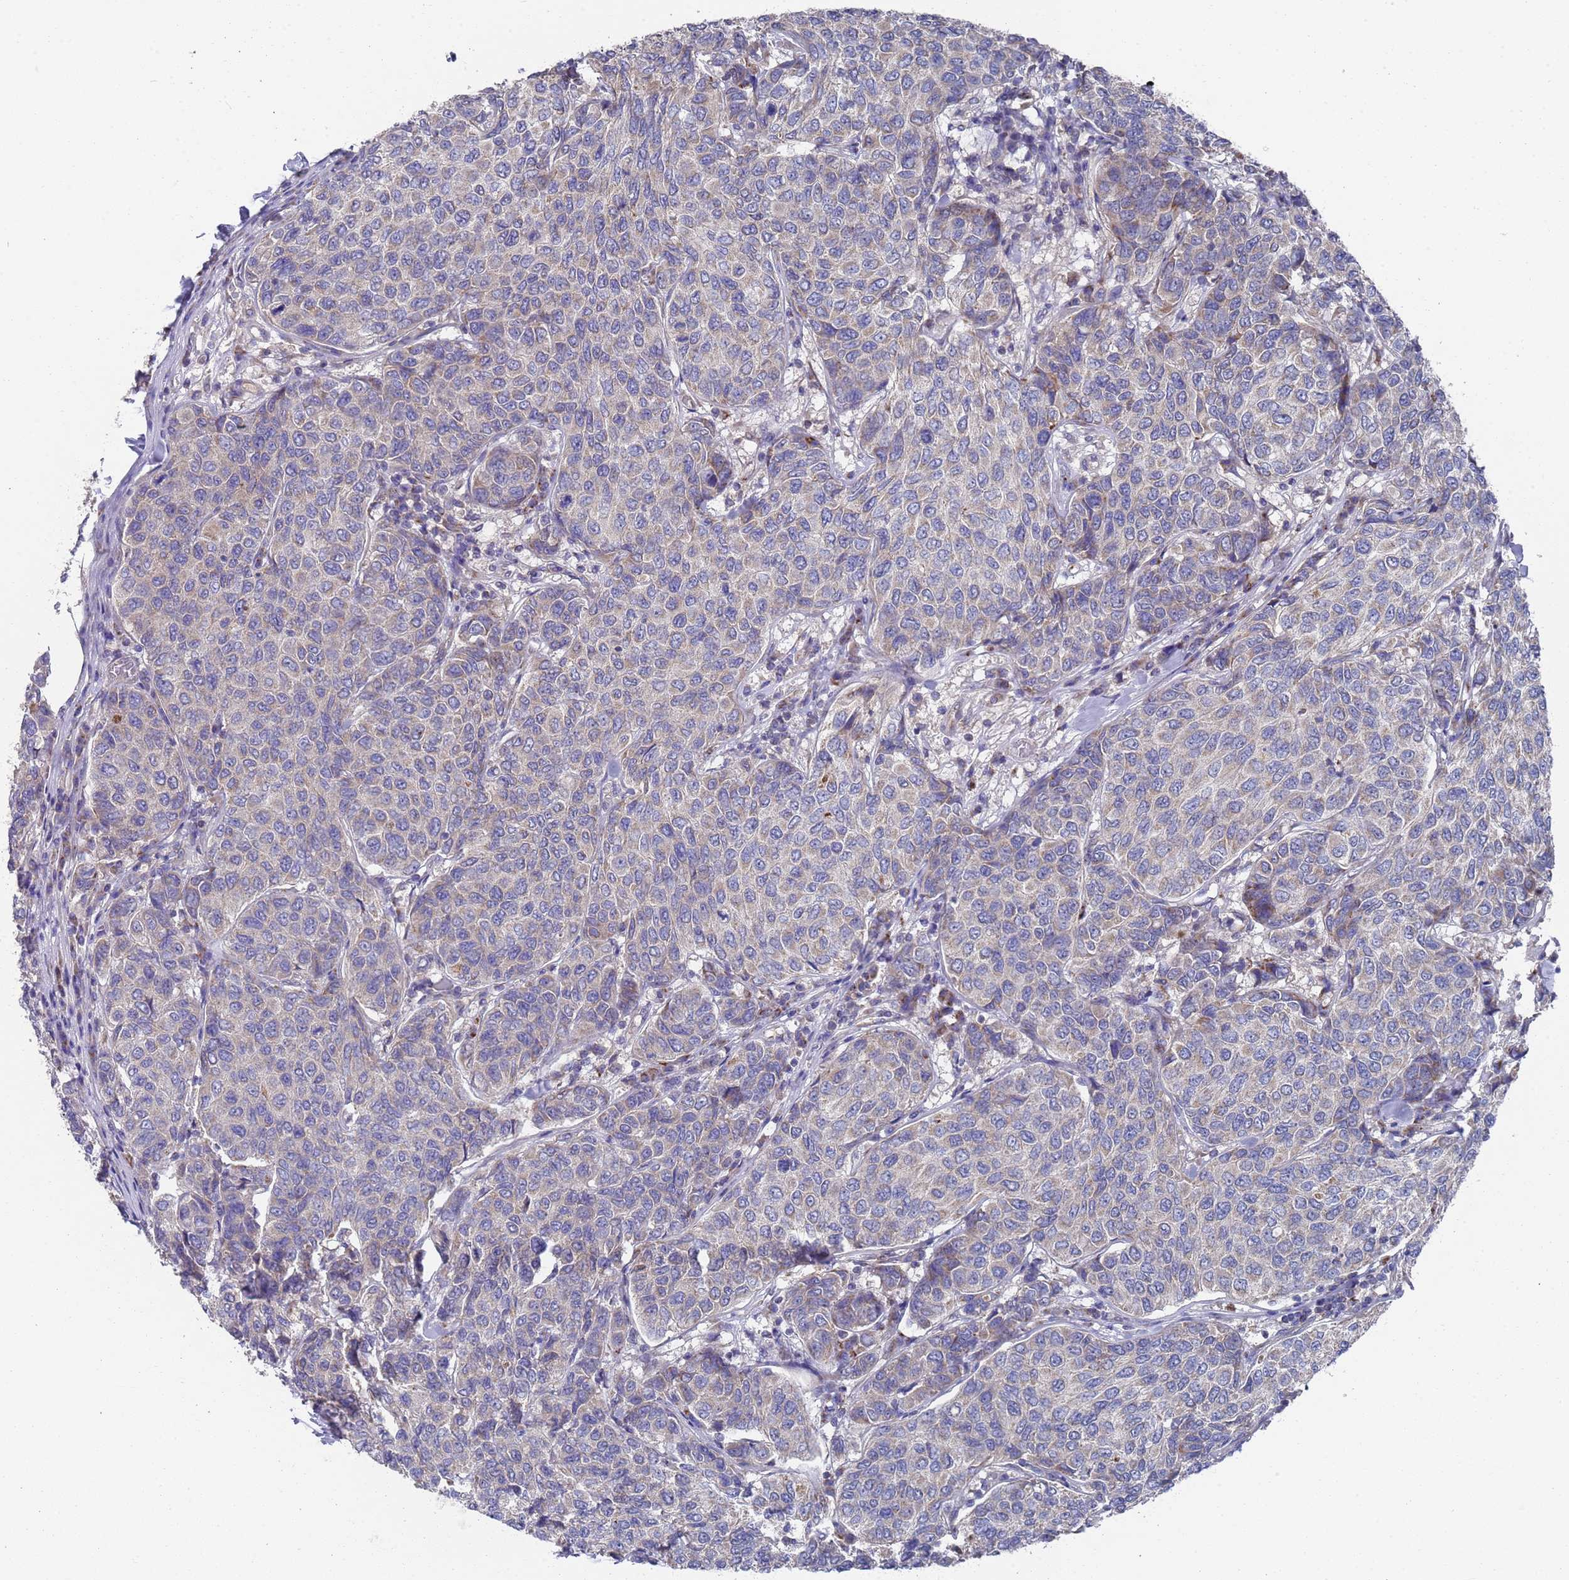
{"staining": {"intensity": "weak", "quantity": "<25%", "location": "cytoplasmic/membranous"}, "tissue": "breast cancer", "cell_type": "Tumor cells", "image_type": "cancer", "snomed": [{"axis": "morphology", "description": "Duct carcinoma"}, {"axis": "topography", "description": "Breast"}], "caption": "An immunohistochemistry (IHC) micrograph of invasive ductal carcinoma (breast) is shown. There is no staining in tumor cells of invasive ductal carcinoma (breast). (Immunohistochemistry, brightfield microscopy, high magnification).", "gene": "NPEPPS", "patient": {"sex": "female", "age": 55}}